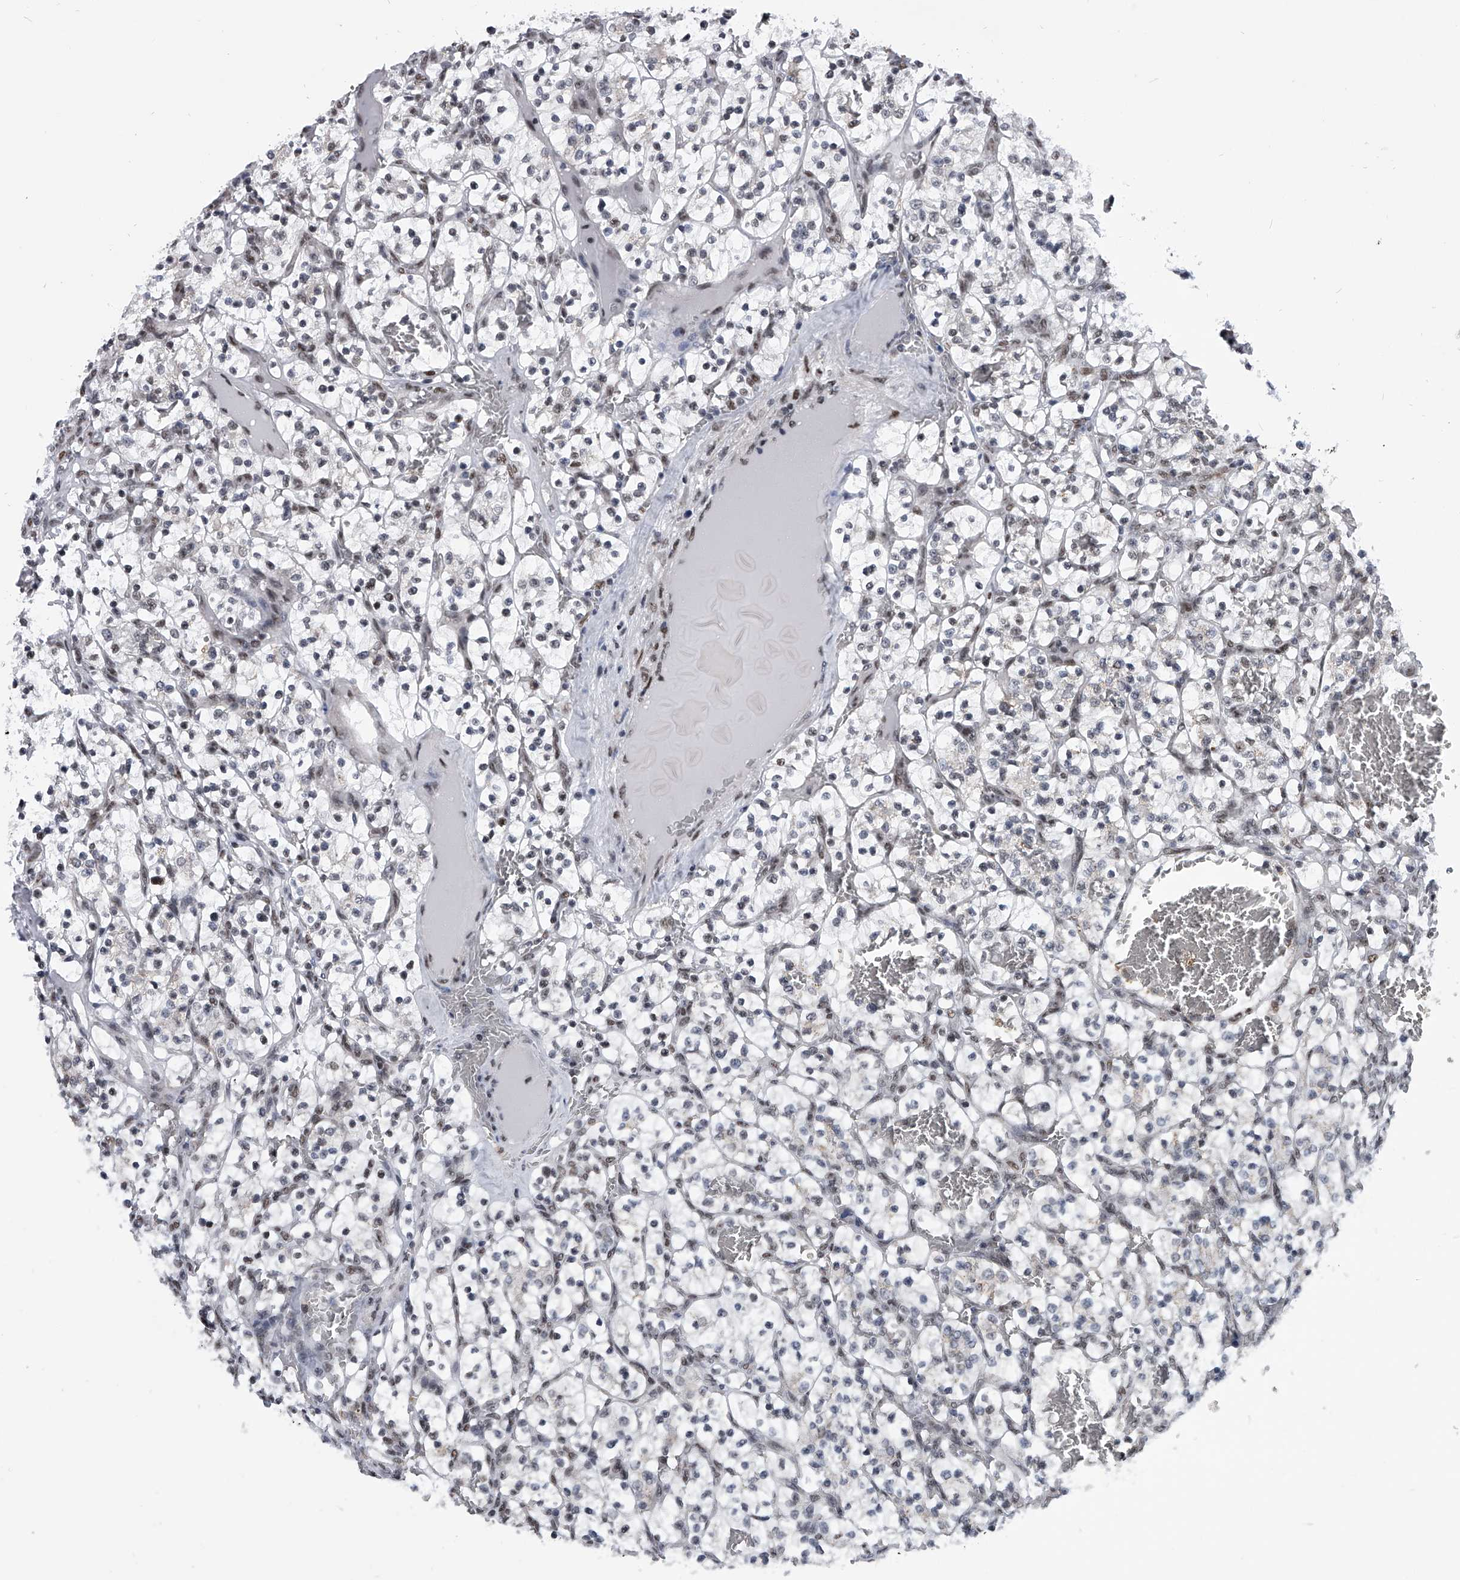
{"staining": {"intensity": "weak", "quantity": "25%-75%", "location": "nuclear"}, "tissue": "renal cancer", "cell_type": "Tumor cells", "image_type": "cancer", "snomed": [{"axis": "morphology", "description": "Adenocarcinoma, NOS"}, {"axis": "topography", "description": "Kidney"}], "caption": "Immunohistochemistry (IHC) of human renal cancer shows low levels of weak nuclear expression in about 25%-75% of tumor cells. The protein is shown in brown color, while the nuclei are stained blue.", "gene": "SIM2", "patient": {"sex": "female", "age": 57}}